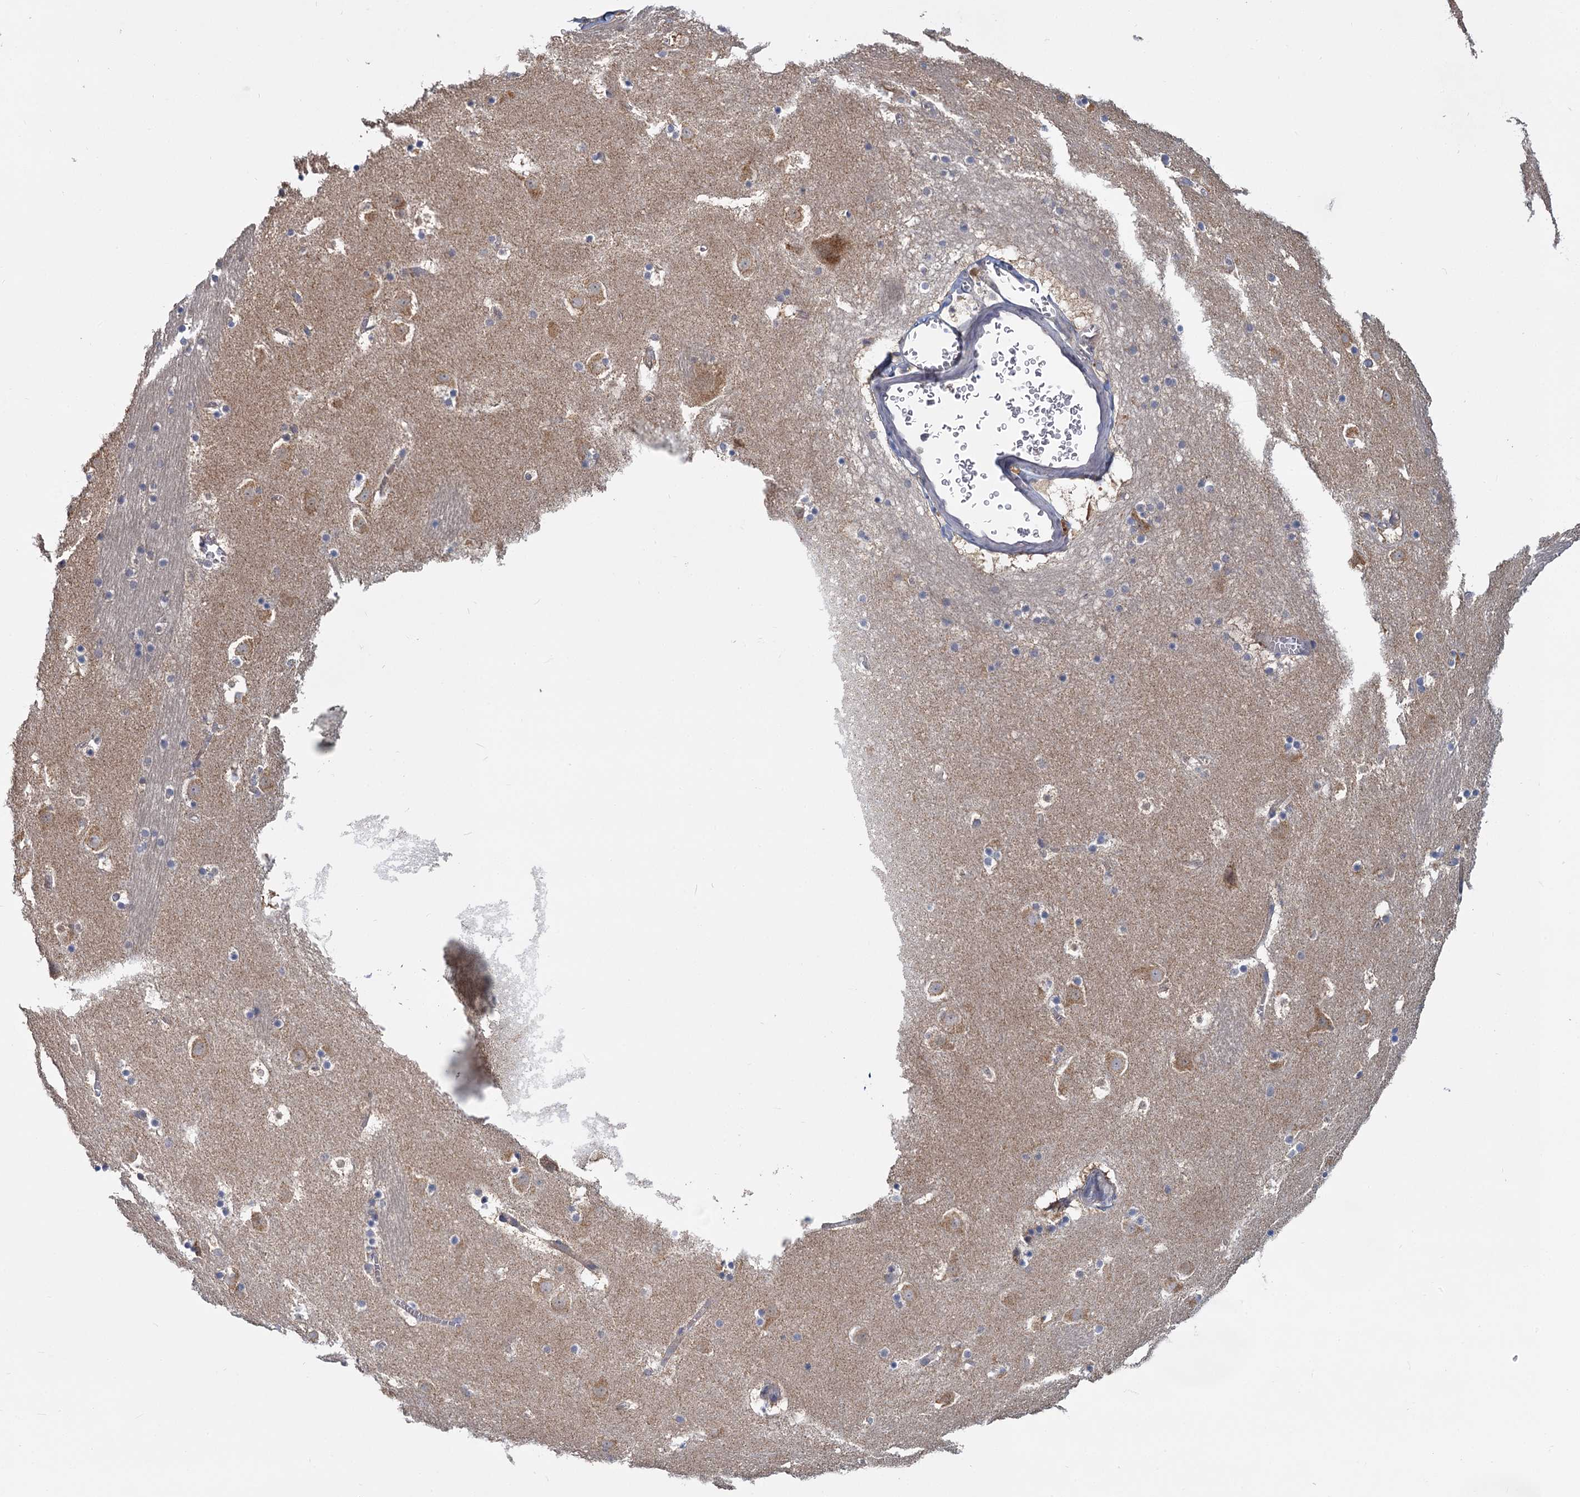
{"staining": {"intensity": "negative", "quantity": "none", "location": "none"}, "tissue": "caudate", "cell_type": "Glial cells", "image_type": "normal", "snomed": [{"axis": "morphology", "description": "Normal tissue, NOS"}, {"axis": "topography", "description": "Lateral ventricle wall"}], "caption": "Immunohistochemistry (IHC) of benign caudate exhibits no expression in glial cells.", "gene": "ANKRD42", "patient": {"sex": "male", "age": 45}}